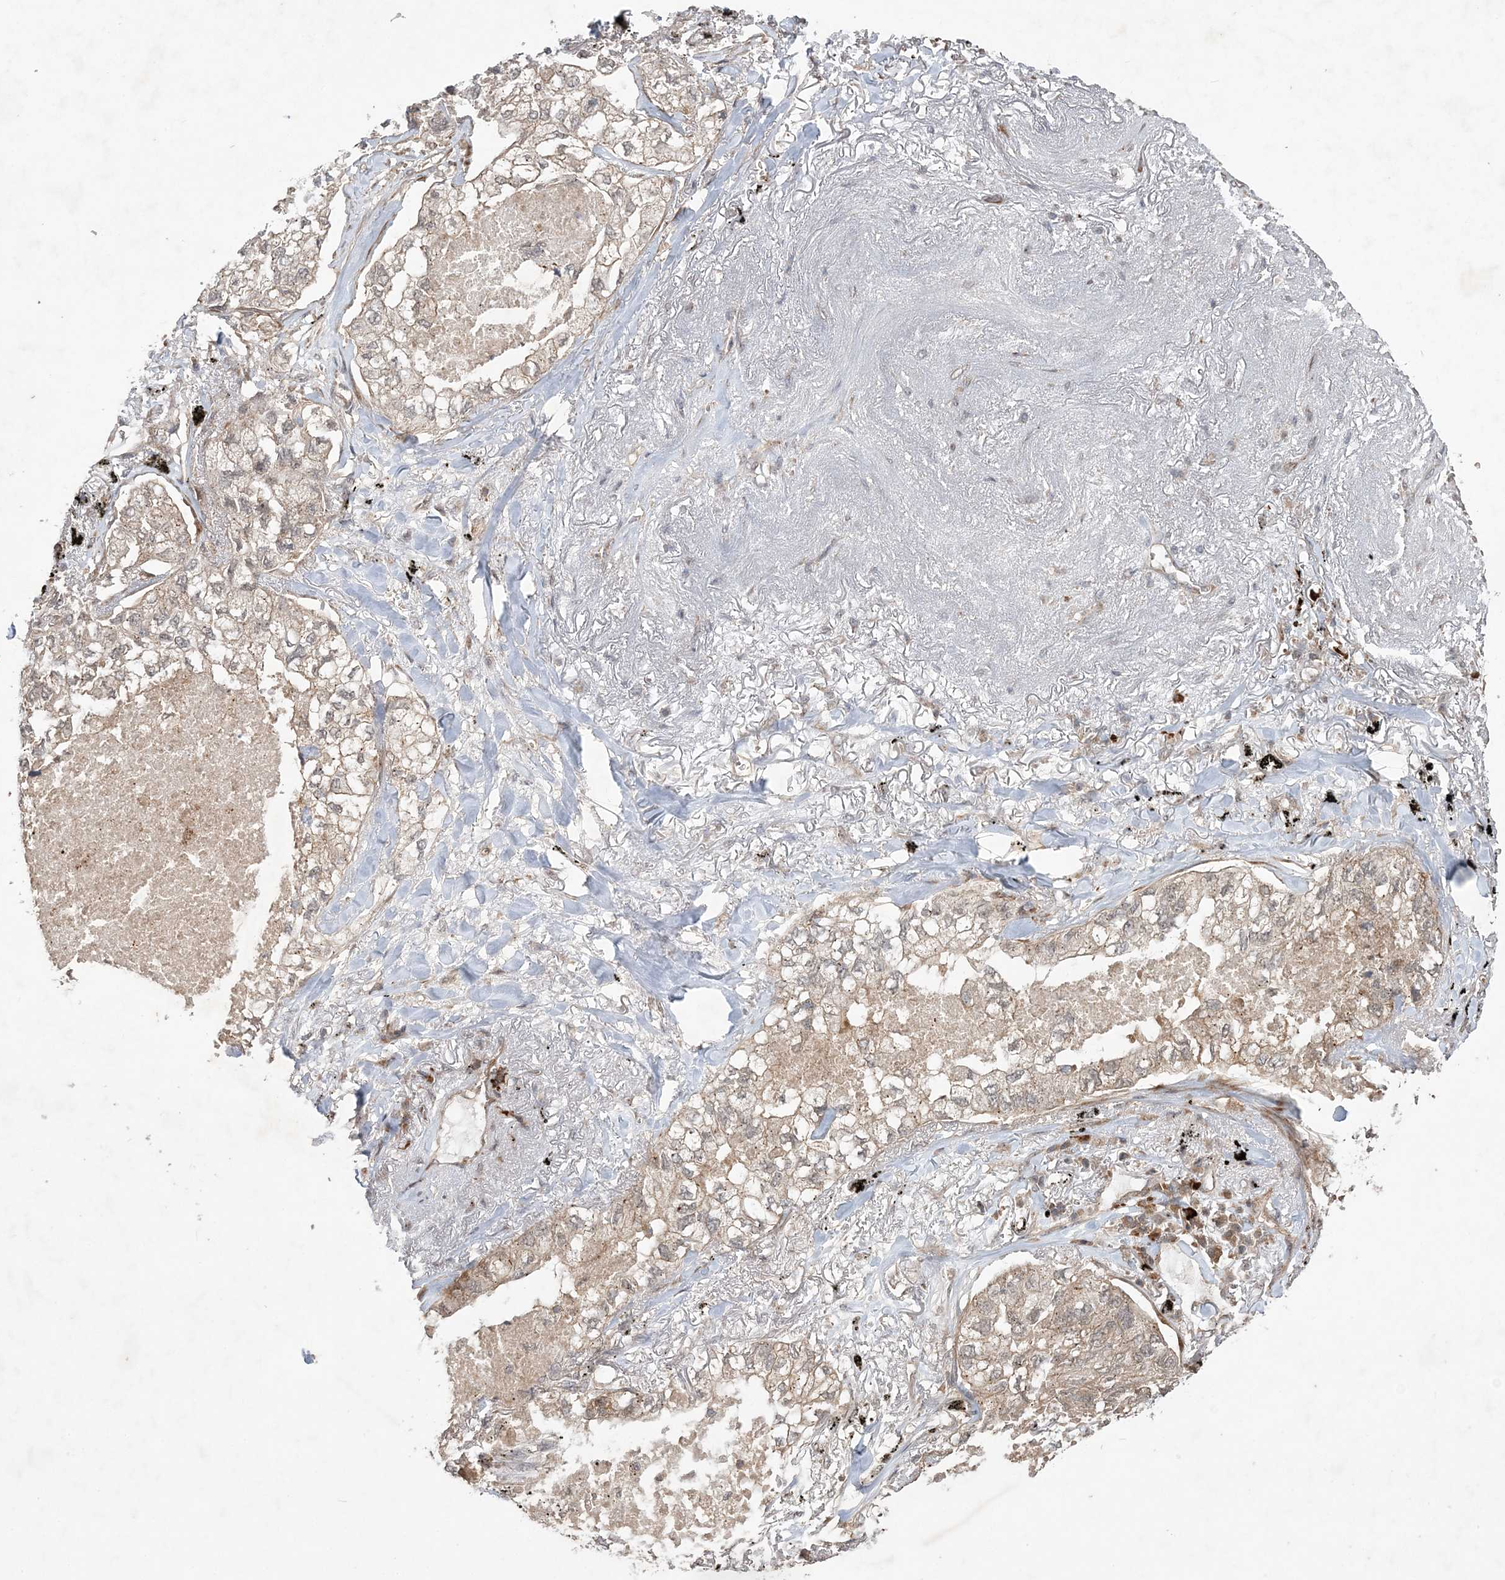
{"staining": {"intensity": "weak", "quantity": ">75%", "location": "cytoplasmic/membranous"}, "tissue": "lung cancer", "cell_type": "Tumor cells", "image_type": "cancer", "snomed": [{"axis": "morphology", "description": "Adenocarcinoma, NOS"}, {"axis": "topography", "description": "Lung"}], "caption": "Immunohistochemistry (IHC) (DAB) staining of human lung cancer (adenocarcinoma) exhibits weak cytoplasmic/membranous protein expression in about >75% of tumor cells.", "gene": "UBTD2", "patient": {"sex": "male", "age": 65}}